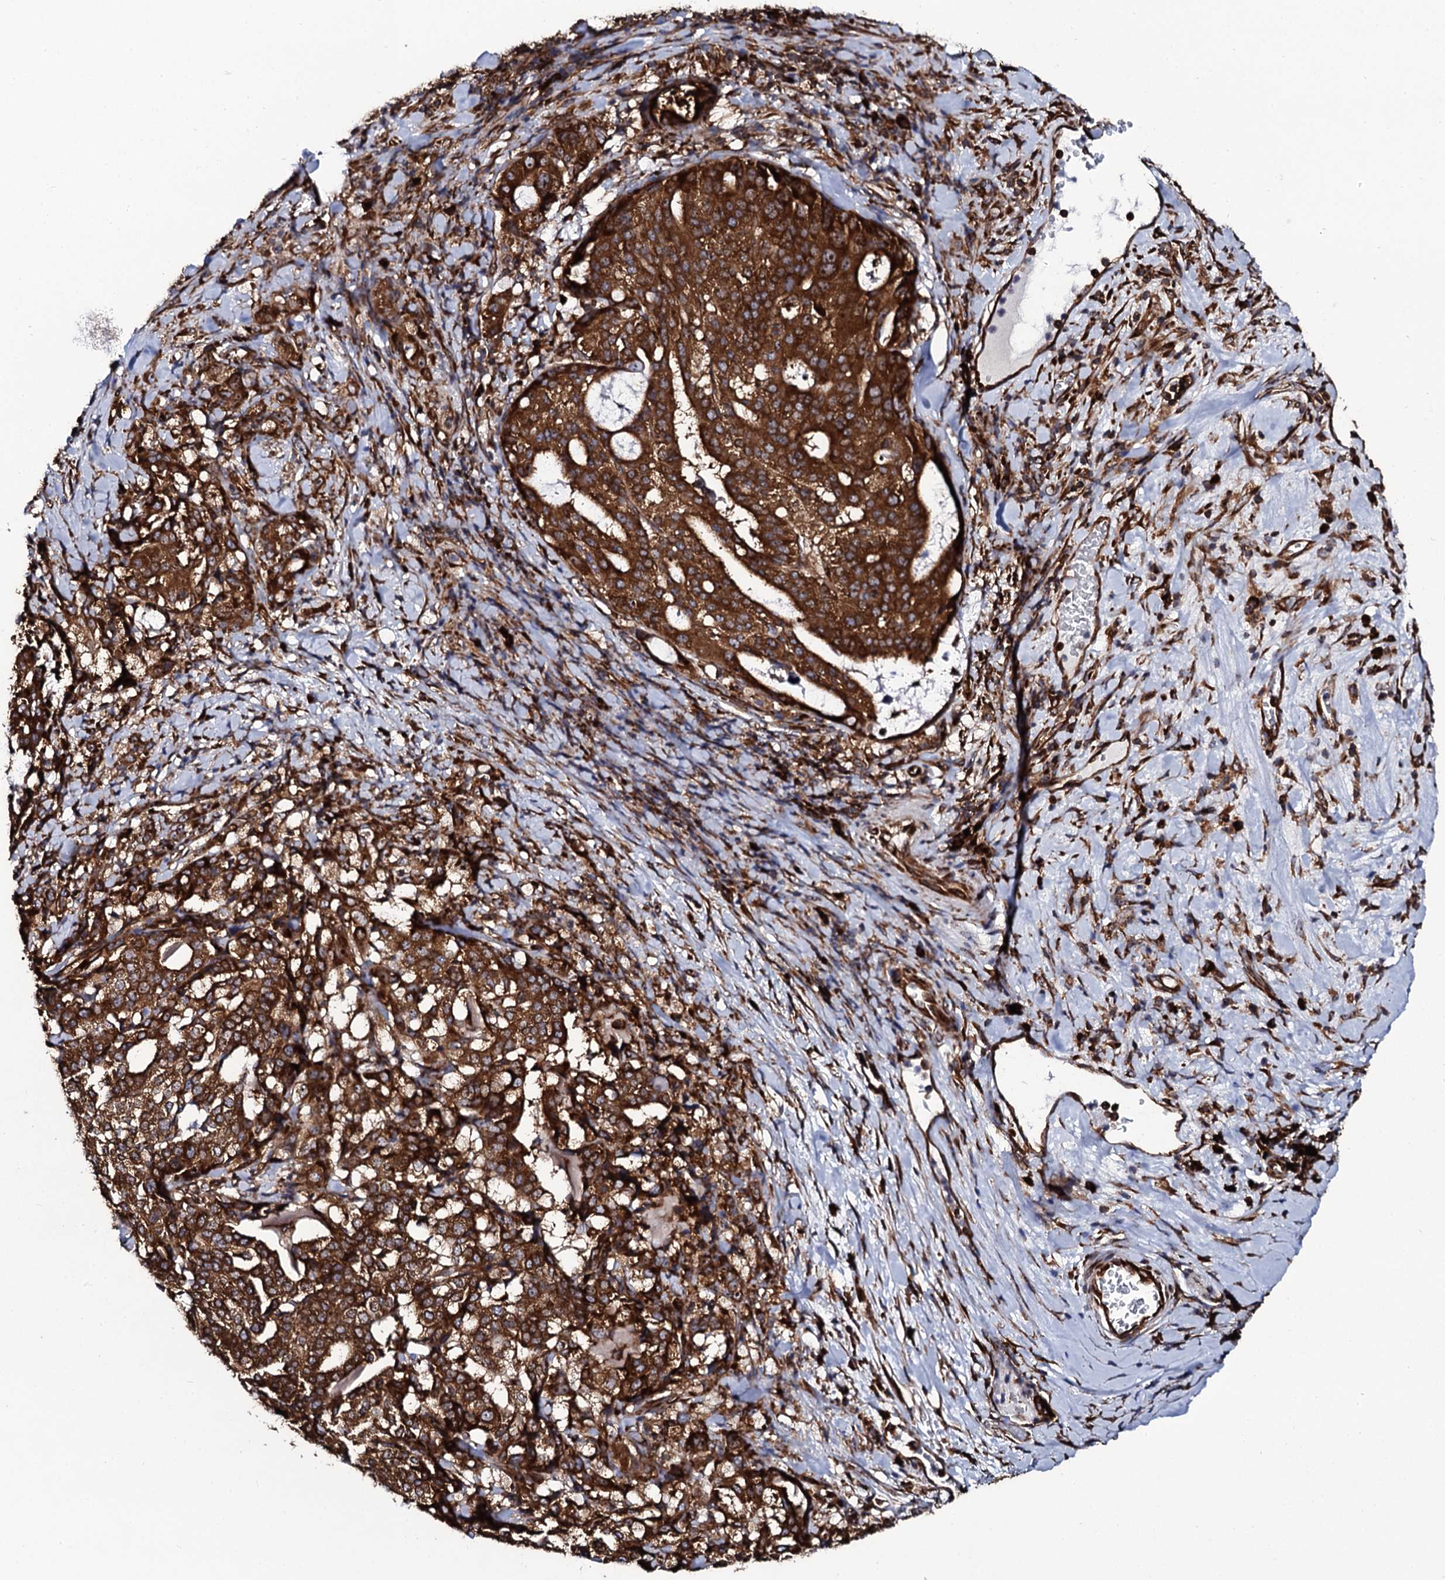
{"staining": {"intensity": "strong", "quantity": ">75%", "location": "cytoplasmic/membranous"}, "tissue": "stomach cancer", "cell_type": "Tumor cells", "image_type": "cancer", "snomed": [{"axis": "morphology", "description": "Adenocarcinoma, NOS"}, {"axis": "topography", "description": "Stomach"}], "caption": "The immunohistochemical stain labels strong cytoplasmic/membranous expression in tumor cells of adenocarcinoma (stomach) tissue.", "gene": "SPTY2D1", "patient": {"sex": "male", "age": 48}}